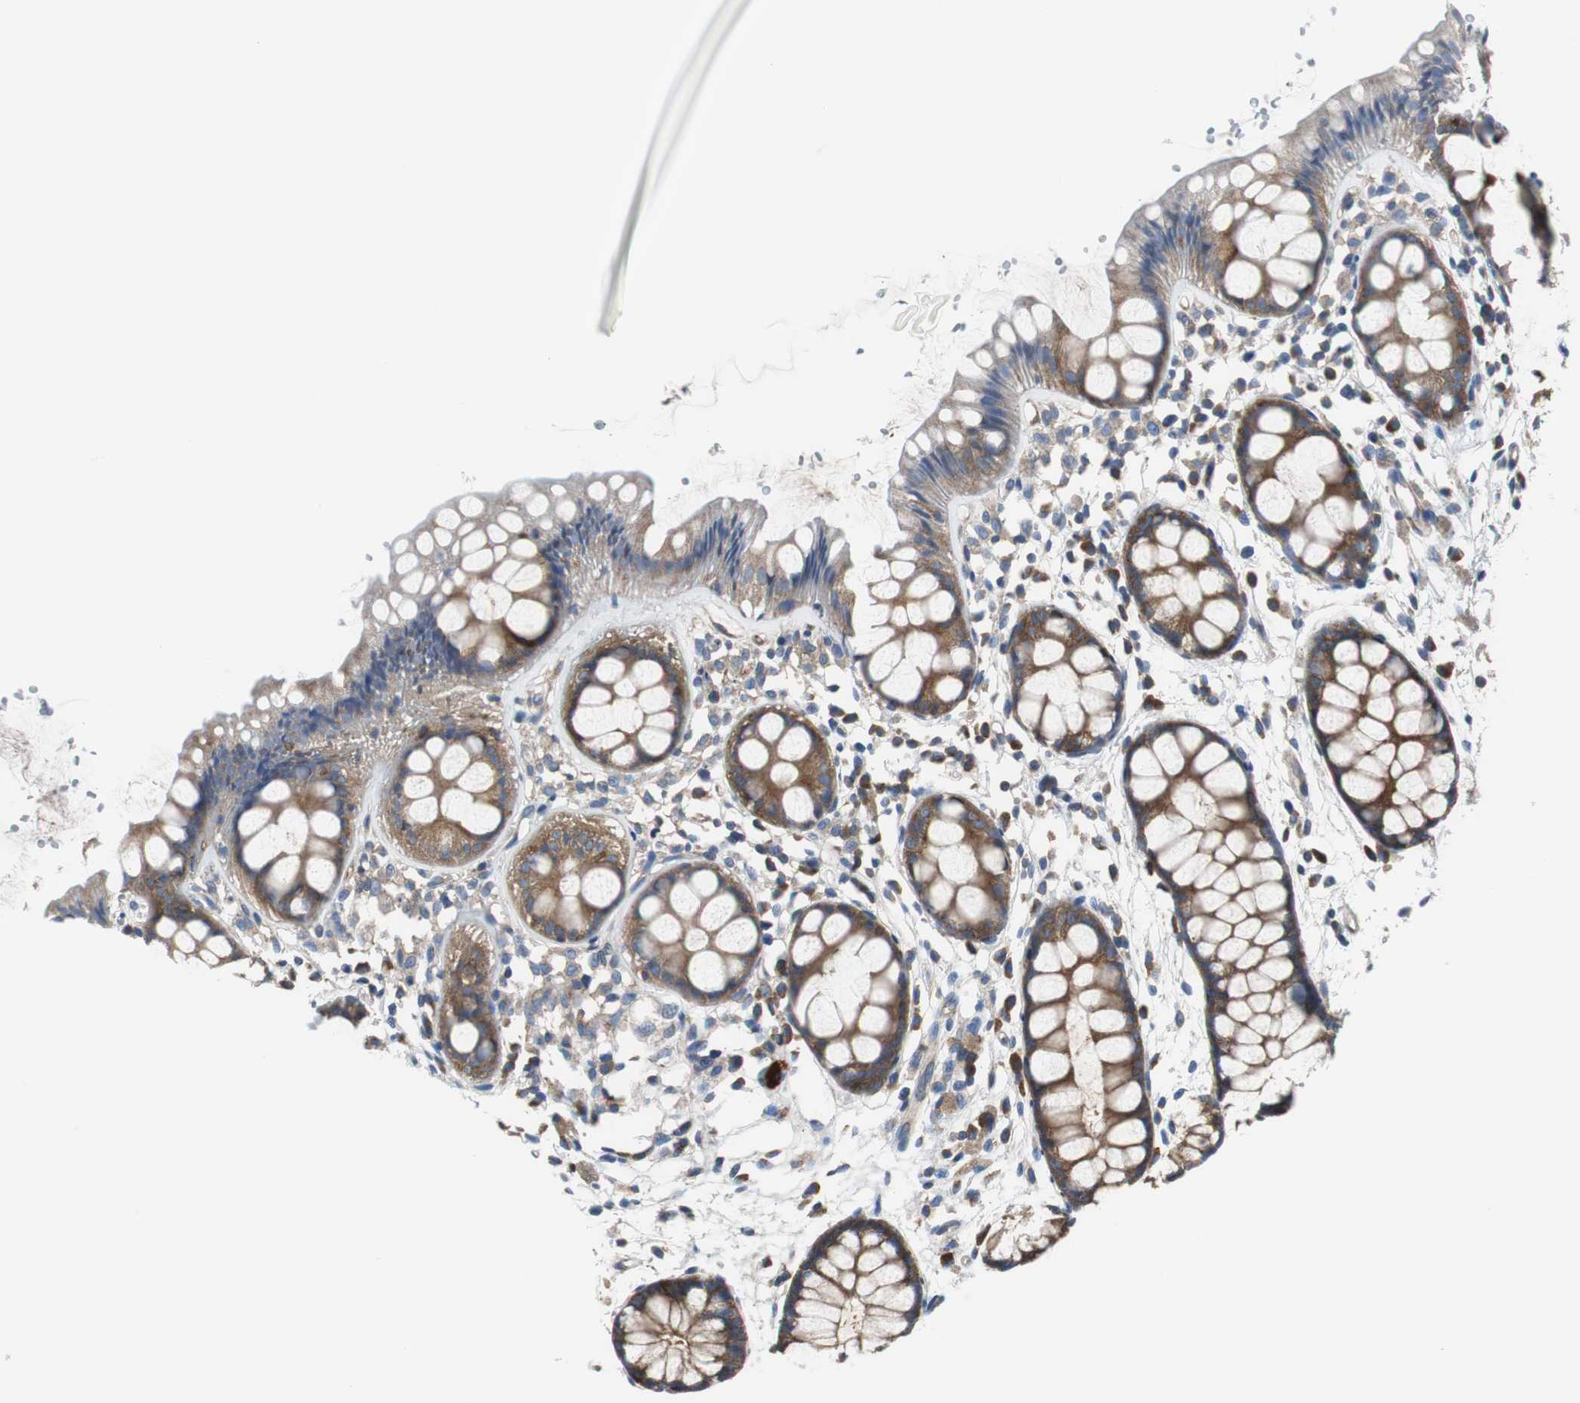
{"staining": {"intensity": "strong", "quantity": ">75%", "location": "cytoplasmic/membranous"}, "tissue": "rectum", "cell_type": "Glandular cells", "image_type": "normal", "snomed": [{"axis": "morphology", "description": "Normal tissue, NOS"}, {"axis": "topography", "description": "Rectum"}], "caption": "Immunohistochemistry (IHC) image of normal rectum: human rectum stained using immunohistochemistry (IHC) shows high levels of strong protein expression localized specifically in the cytoplasmic/membranous of glandular cells, appearing as a cytoplasmic/membranous brown color.", "gene": "BRAF", "patient": {"sex": "female", "age": 66}}